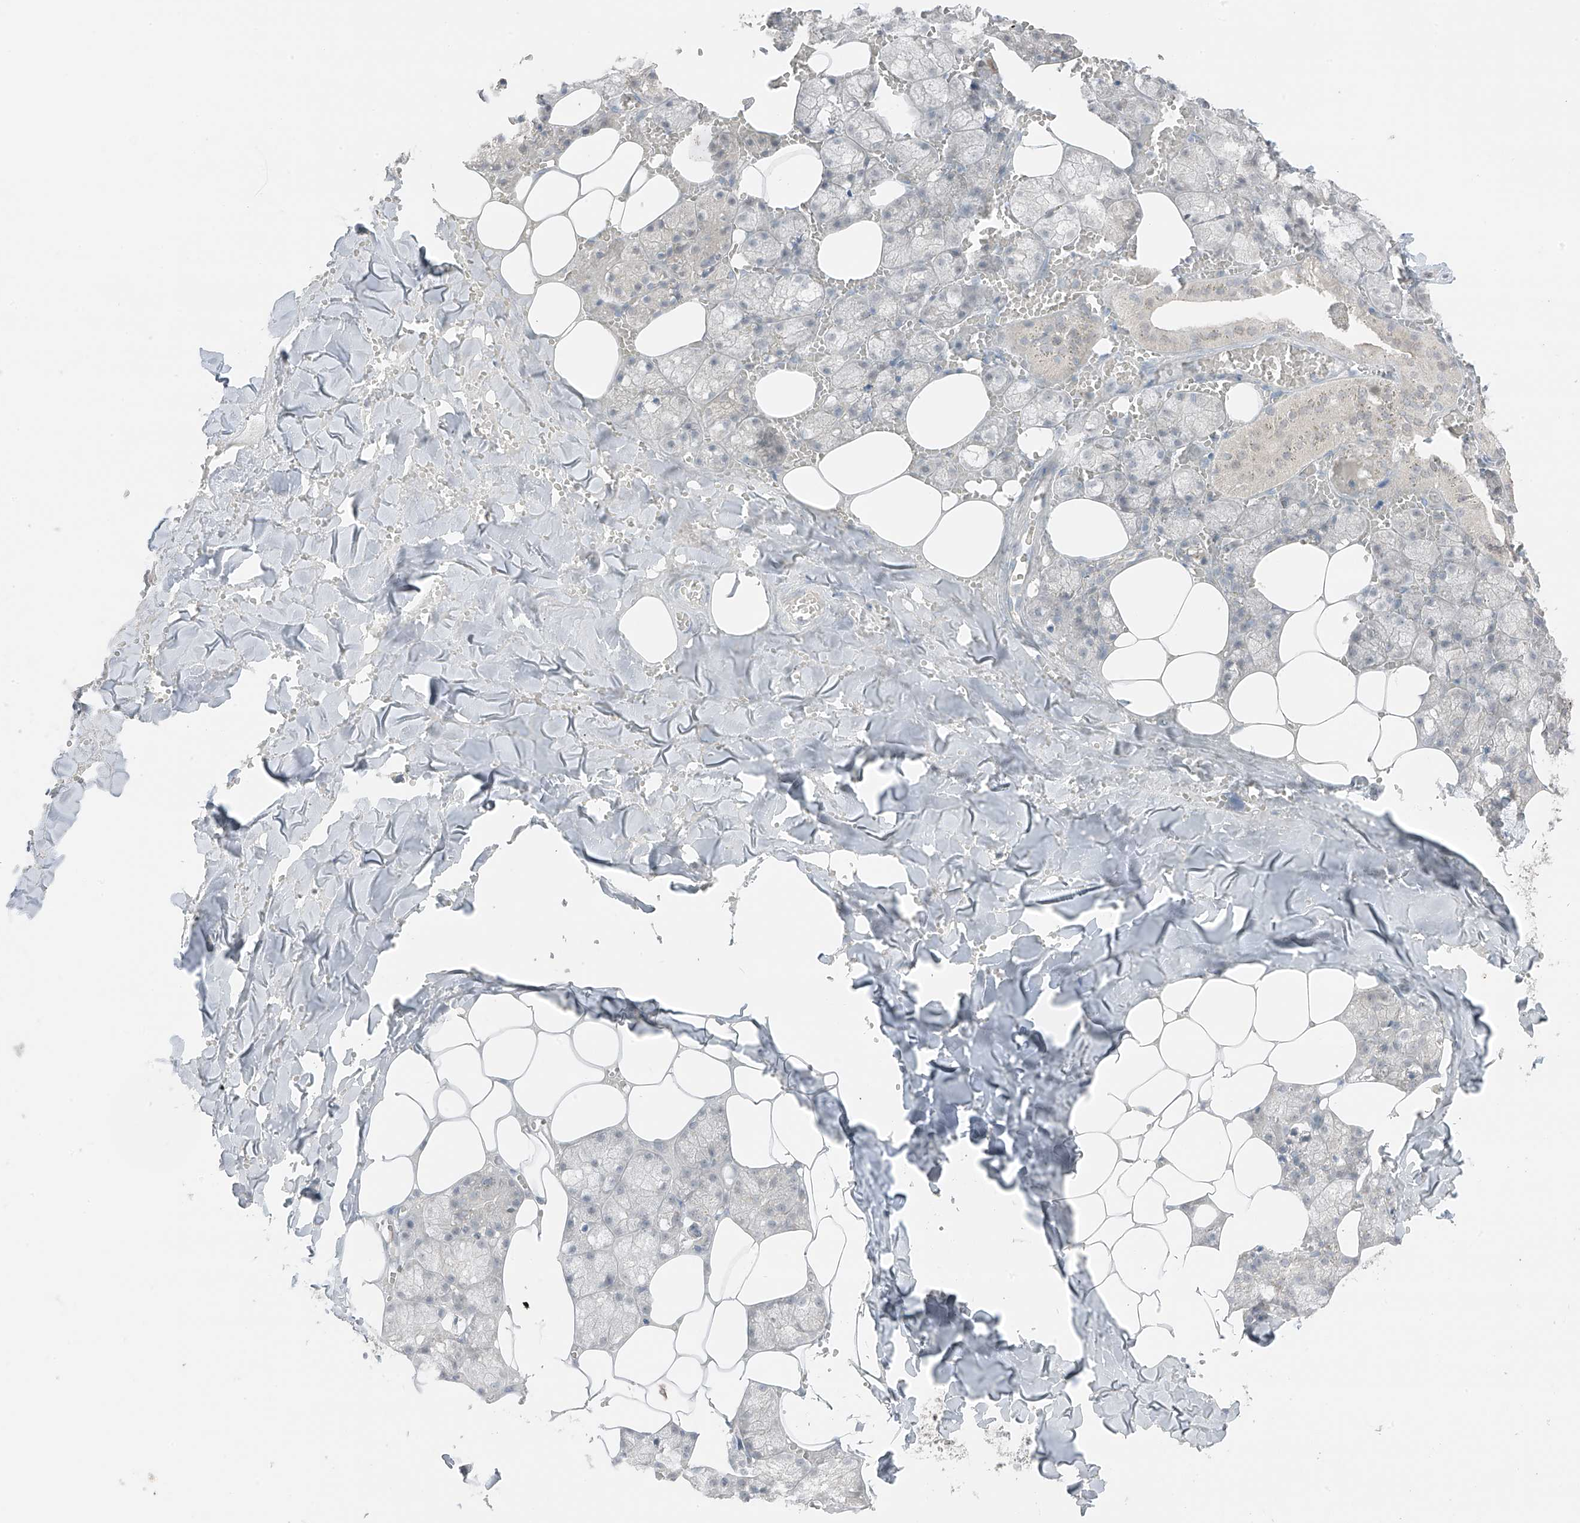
{"staining": {"intensity": "weak", "quantity": "<25%", "location": "cytoplasmic/membranous"}, "tissue": "salivary gland", "cell_type": "Glandular cells", "image_type": "normal", "snomed": [{"axis": "morphology", "description": "Normal tissue, NOS"}, {"axis": "topography", "description": "Salivary gland"}], "caption": "Immunohistochemistry (IHC) histopathology image of benign salivary gland stained for a protein (brown), which displays no staining in glandular cells. The staining is performed using DAB (3,3'-diaminobenzidine) brown chromogen with nuclei counter-stained in using hematoxylin.", "gene": "PRDM6", "patient": {"sex": "male", "age": 62}}